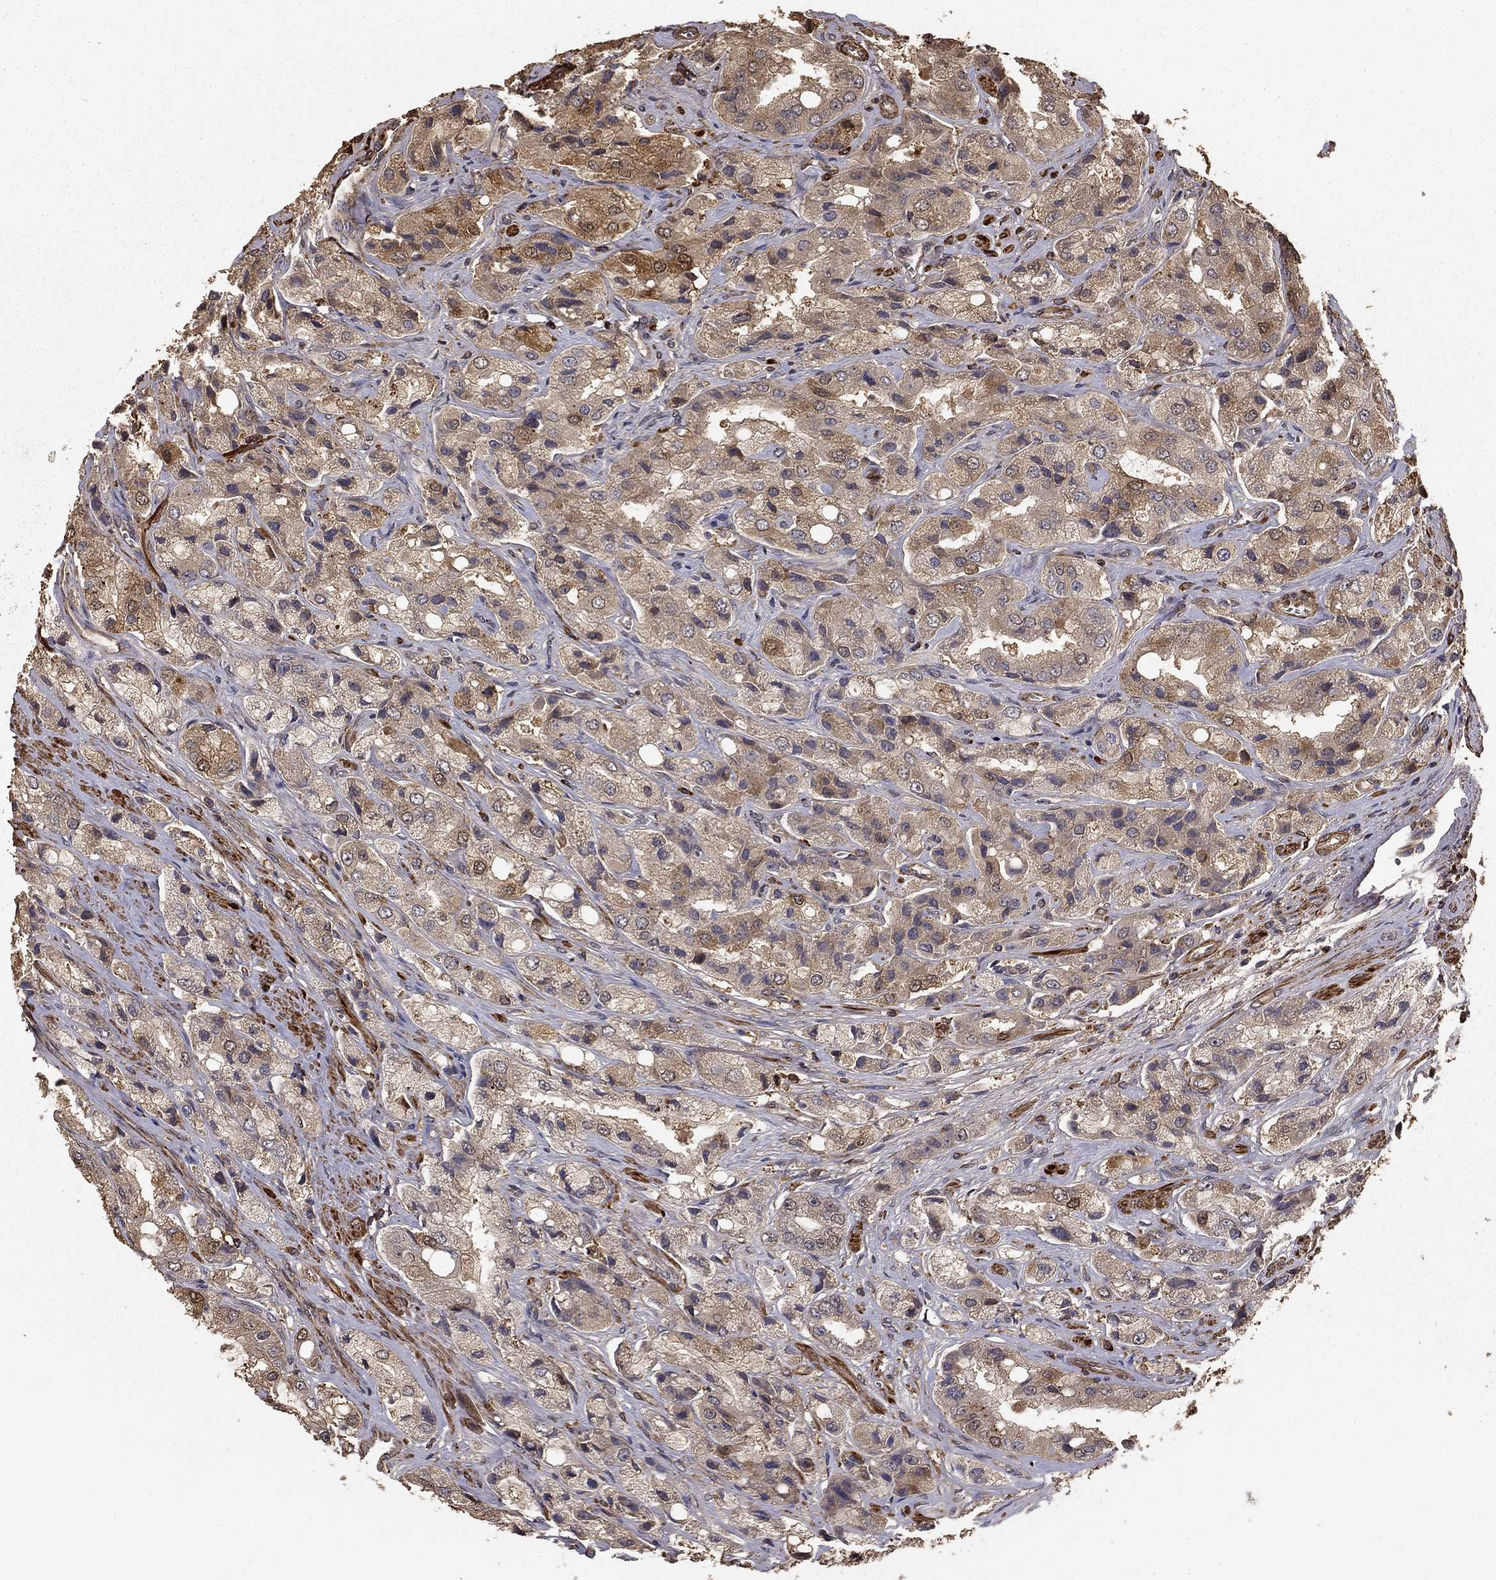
{"staining": {"intensity": "weak", "quantity": "<25%", "location": "cytoplasmic/membranous"}, "tissue": "prostate cancer", "cell_type": "Tumor cells", "image_type": "cancer", "snomed": [{"axis": "morphology", "description": "Adenocarcinoma, Low grade"}, {"axis": "topography", "description": "Prostate"}], "caption": "High power microscopy image of an immunohistochemistry image of adenocarcinoma (low-grade) (prostate), revealing no significant expression in tumor cells.", "gene": "HABP4", "patient": {"sex": "male", "age": 69}}